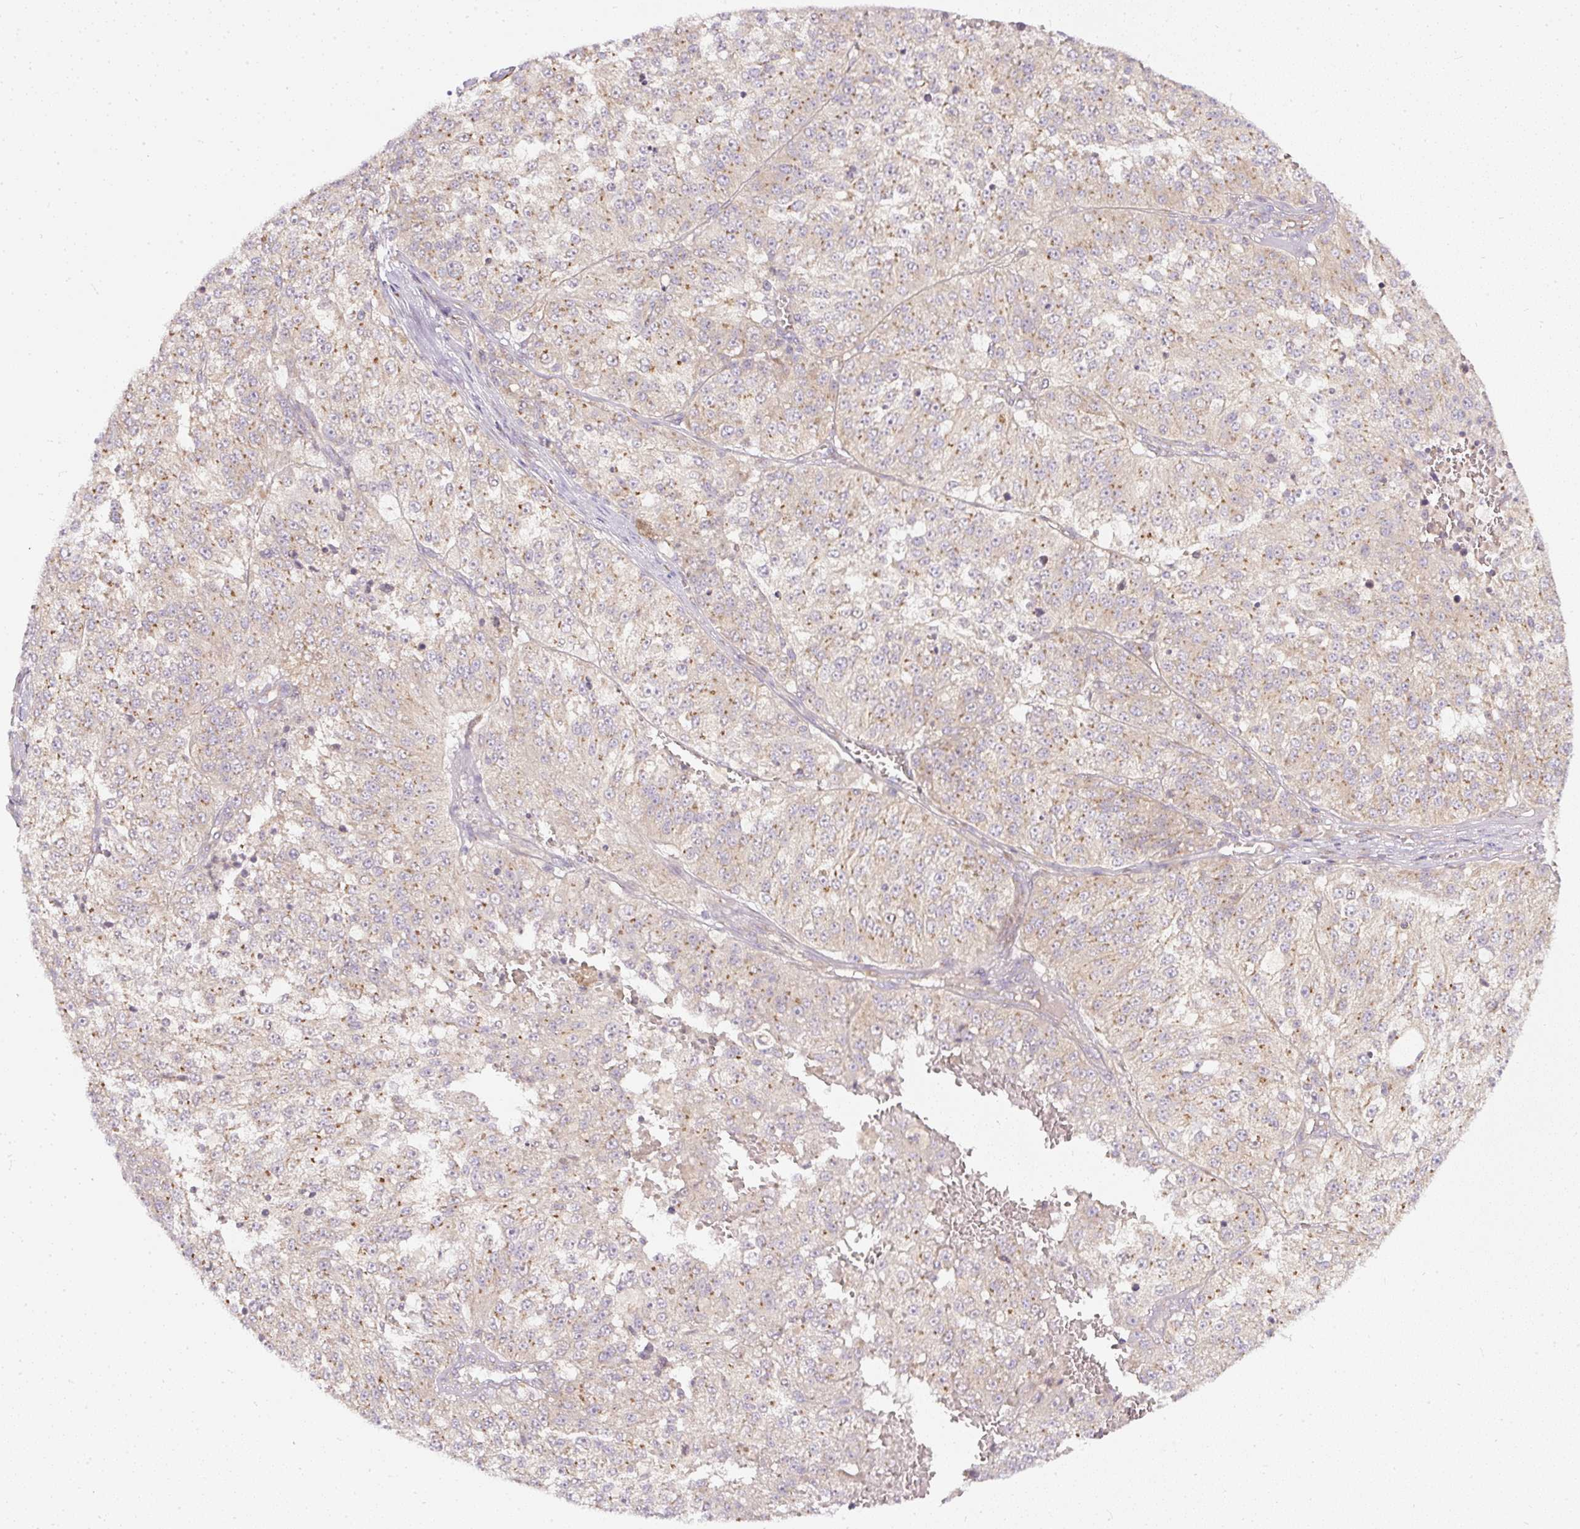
{"staining": {"intensity": "weak", "quantity": "25%-75%", "location": "cytoplasmic/membranous"}, "tissue": "melanoma", "cell_type": "Tumor cells", "image_type": "cancer", "snomed": [{"axis": "morphology", "description": "Malignant melanoma, NOS"}, {"axis": "topography", "description": "Skin"}], "caption": "IHC image of neoplastic tissue: human melanoma stained using immunohistochemistry exhibits low levels of weak protein expression localized specifically in the cytoplasmic/membranous of tumor cells, appearing as a cytoplasmic/membranous brown color.", "gene": "MLX", "patient": {"sex": "female", "age": 64}}